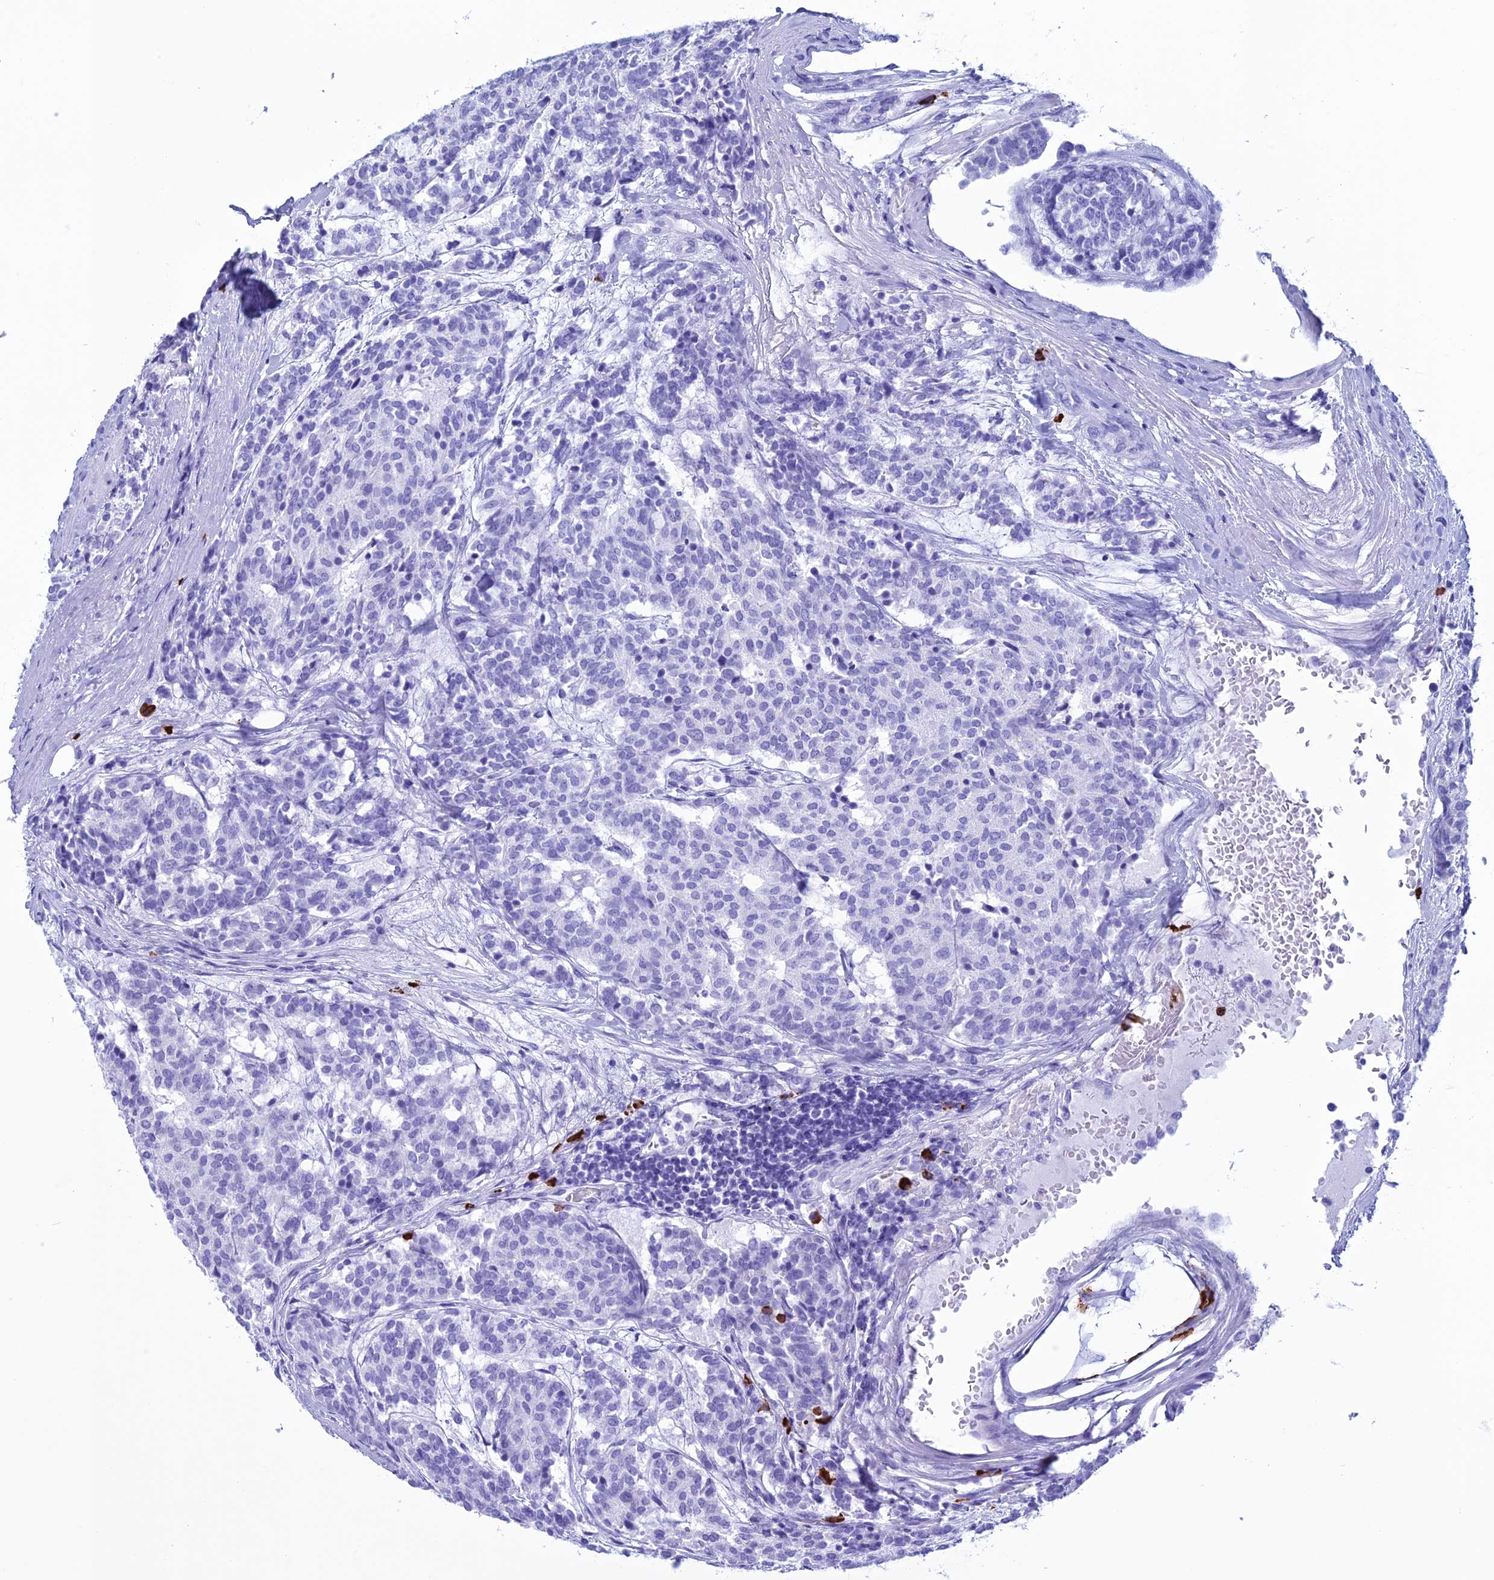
{"staining": {"intensity": "negative", "quantity": "none", "location": "none"}, "tissue": "carcinoid", "cell_type": "Tumor cells", "image_type": "cancer", "snomed": [{"axis": "morphology", "description": "Carcinoid, malignant, NOS"}, {"axis": "topography", "description": "Pancreas"}], "caption": "An image of human carcinoid is negative for staining in tumor cells.", "gene": "MZB1", "patient": {"sex": "female", "age": 54}}